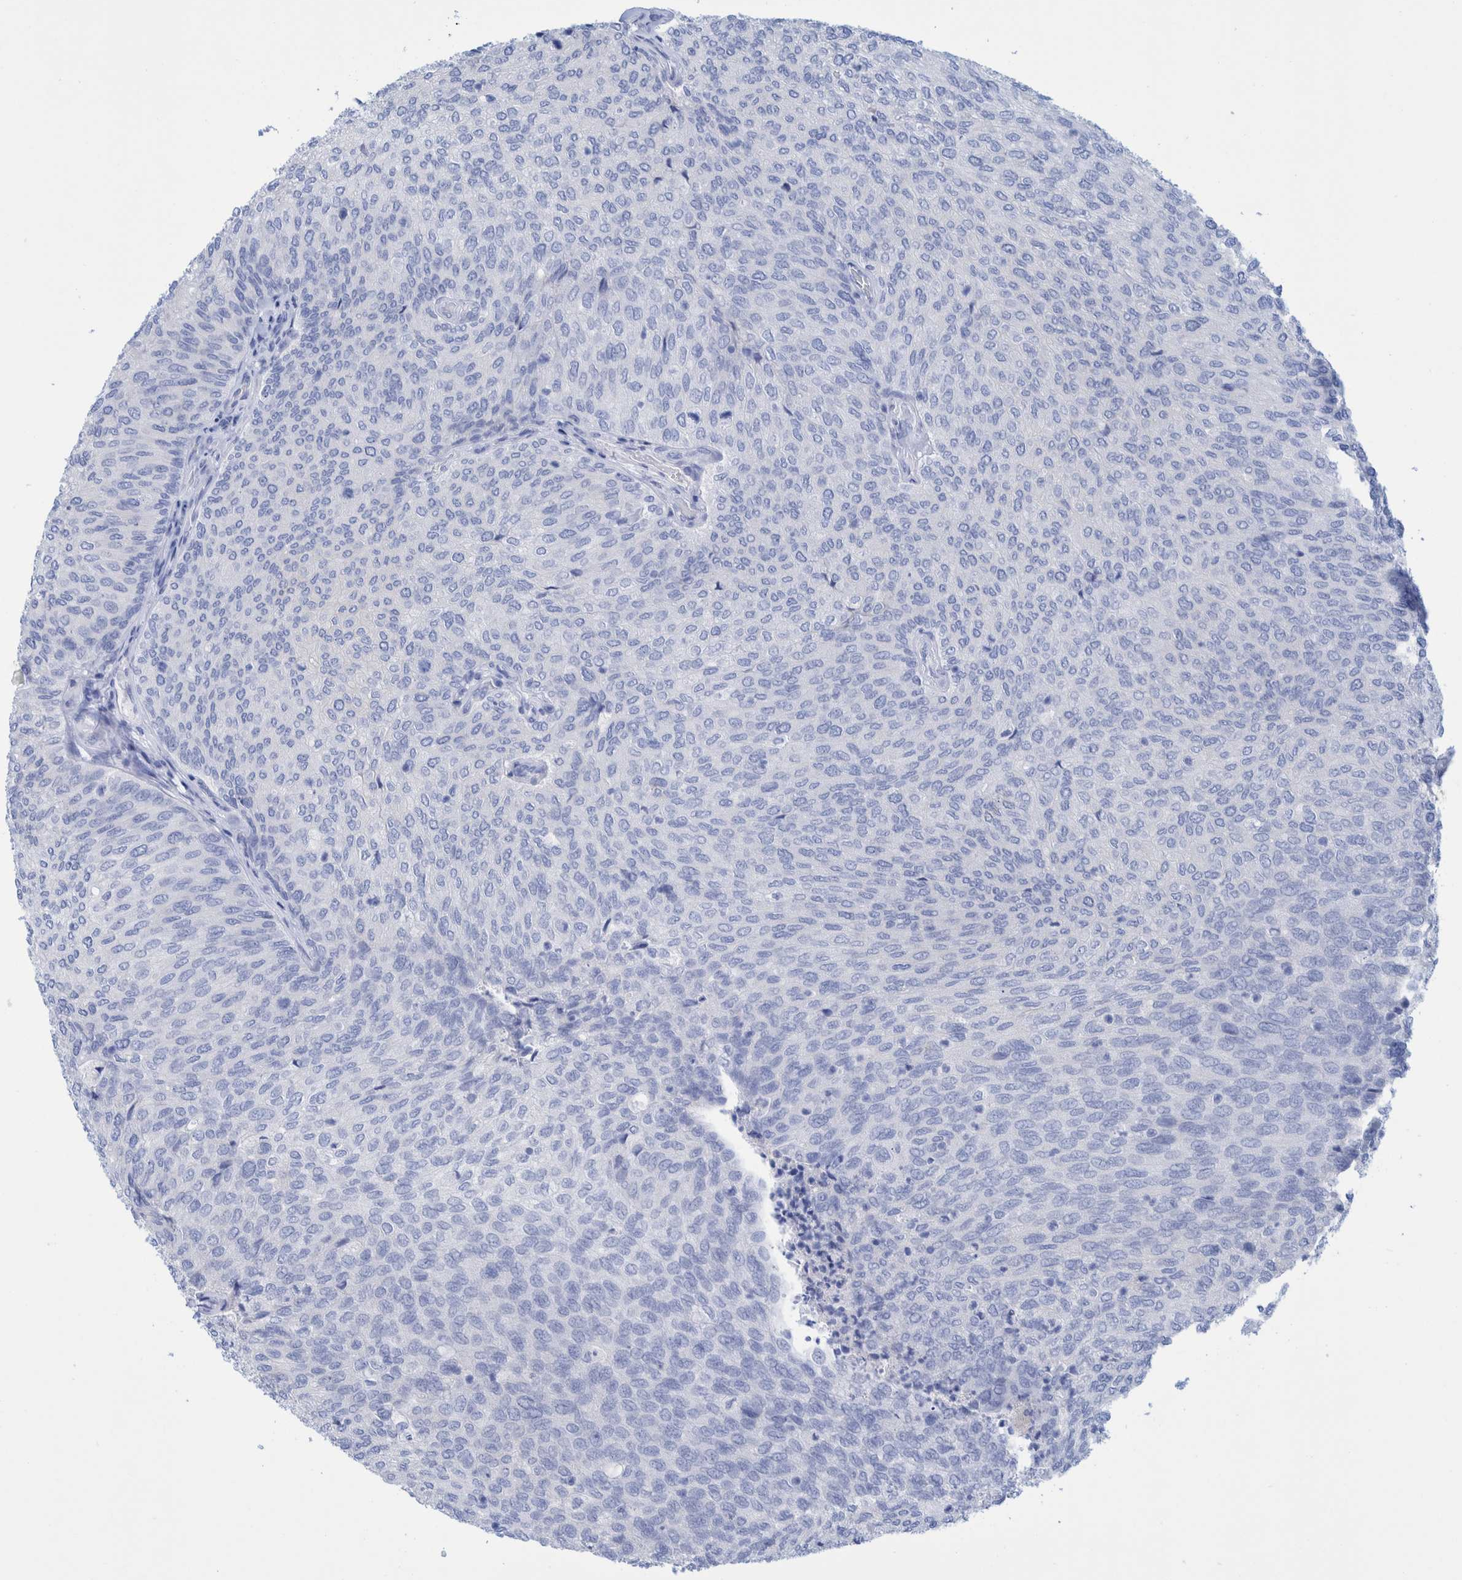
{"staining": {"intensity": "negative", "quantity": "none", "location": "none"}, "tissue": "urothelial cancer", "cell_type": "Tumor cells", "image_type": "cancer", "snomed": [{"axis": "morphology", "description": "Urothelial carcinoma, Low grade"}, {"axis": "topography", "description": "Urinary bladder"}], "caption": "Urothelial cancer stained for a protein using immunohistochemistry (IHC) exhibits no expression tumor cells.", "gene": "PERP", "patient": {"sex": "female", "age": 79}}